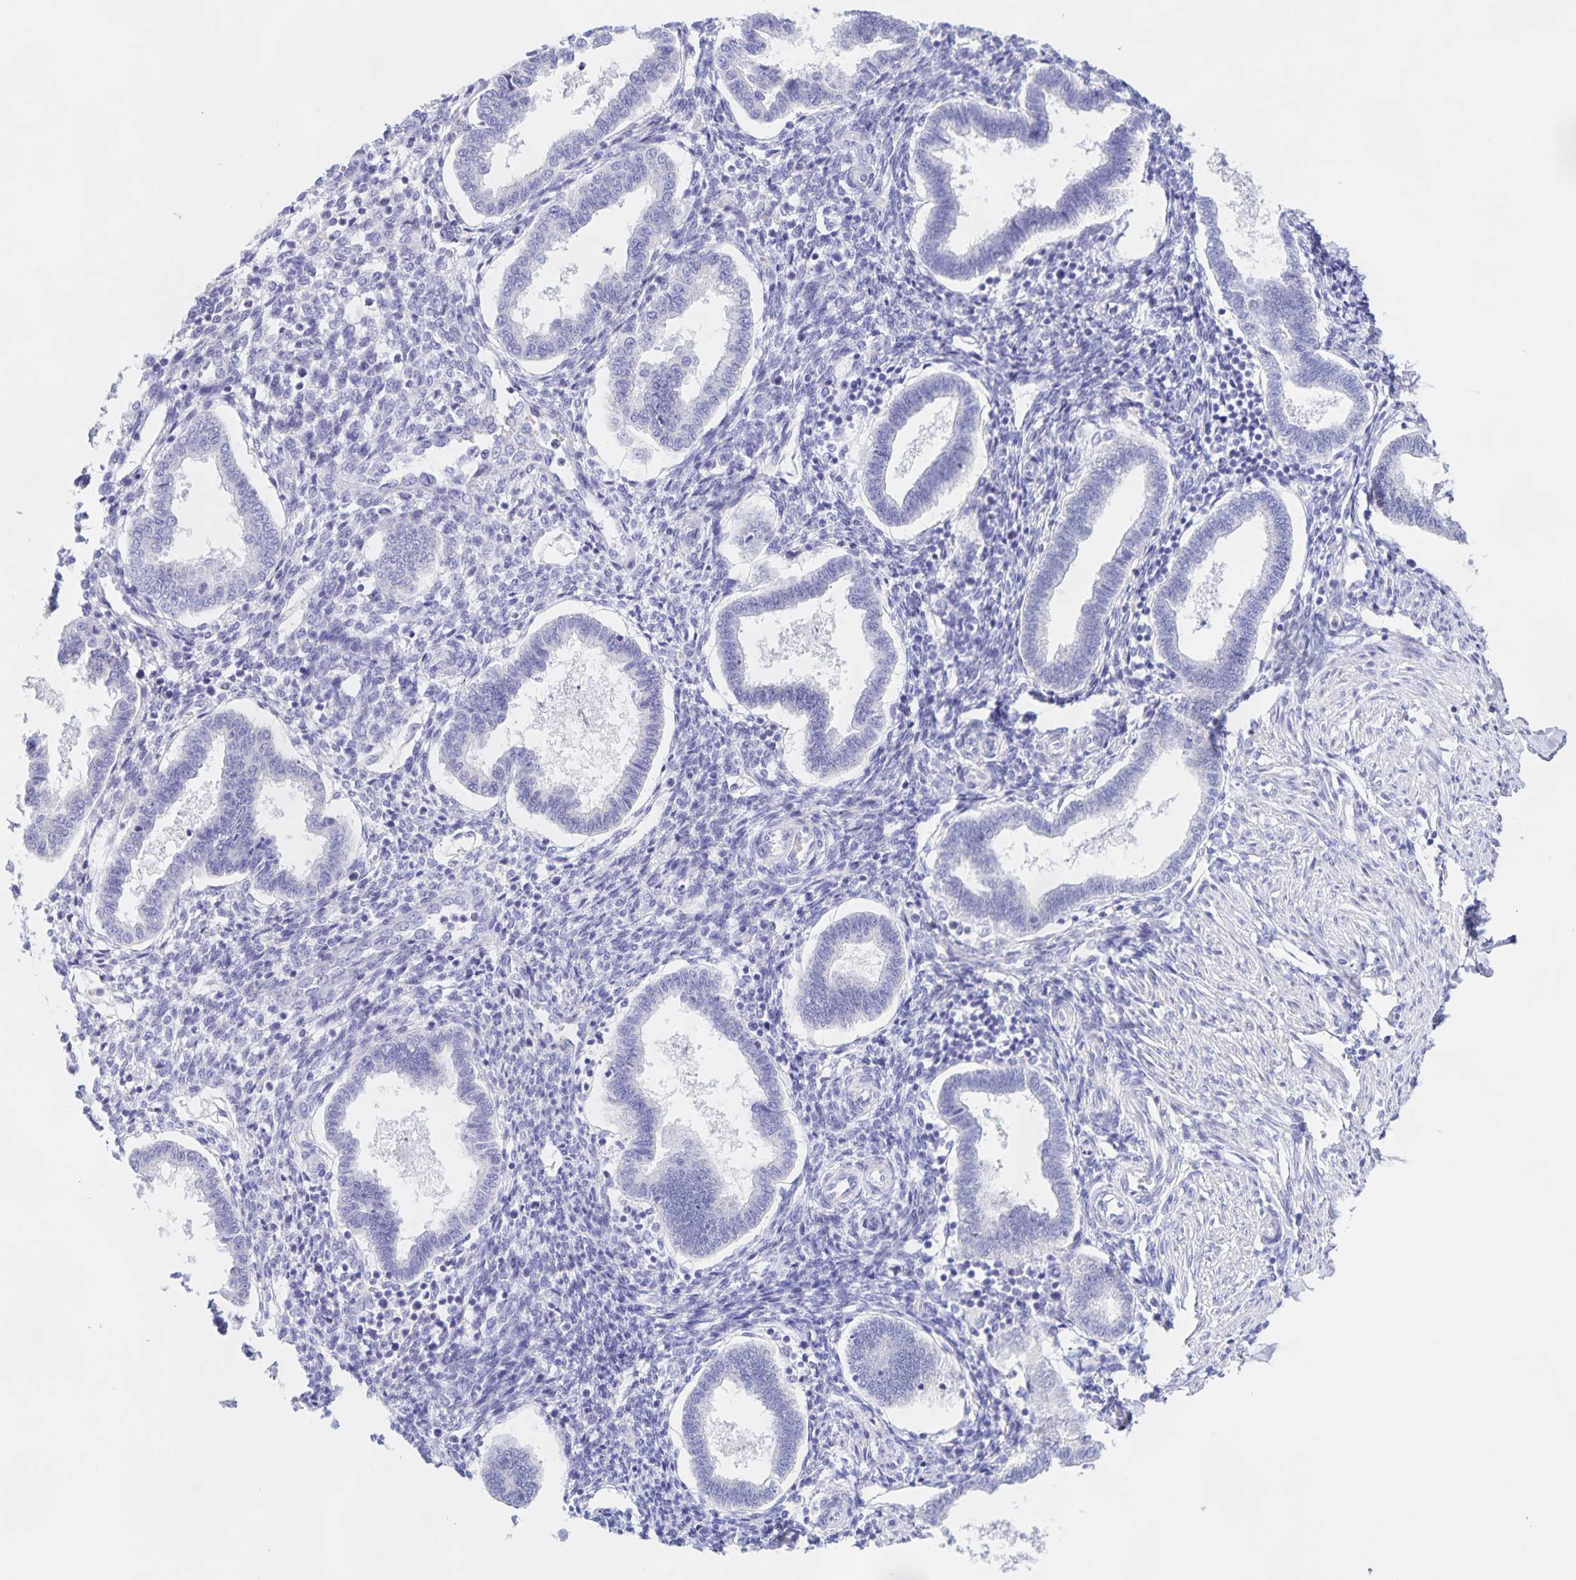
{"staining": {"intensity": "negative", "quantity": "none", "location": "none"}, "tissue": "endometrium", "cell_type": "Cells in endometrial stroma", "image_type": "normal", "snomed": [{"axis": "morphology", "description": "Normal tissue, NOS"}, {"axis": "topography", "description": "Endometrium"}], "caption": "IHC image of benign endometrium: endometrium stained with DAB demonstrates no significant protein staining in cells in endometrial stroma. (DAB immunohistochemistry (IHC) visualized using brightfield microscopy, high magnification).", "gene": "DMGDH", "patient": {"sex": "female", "age": 24}}